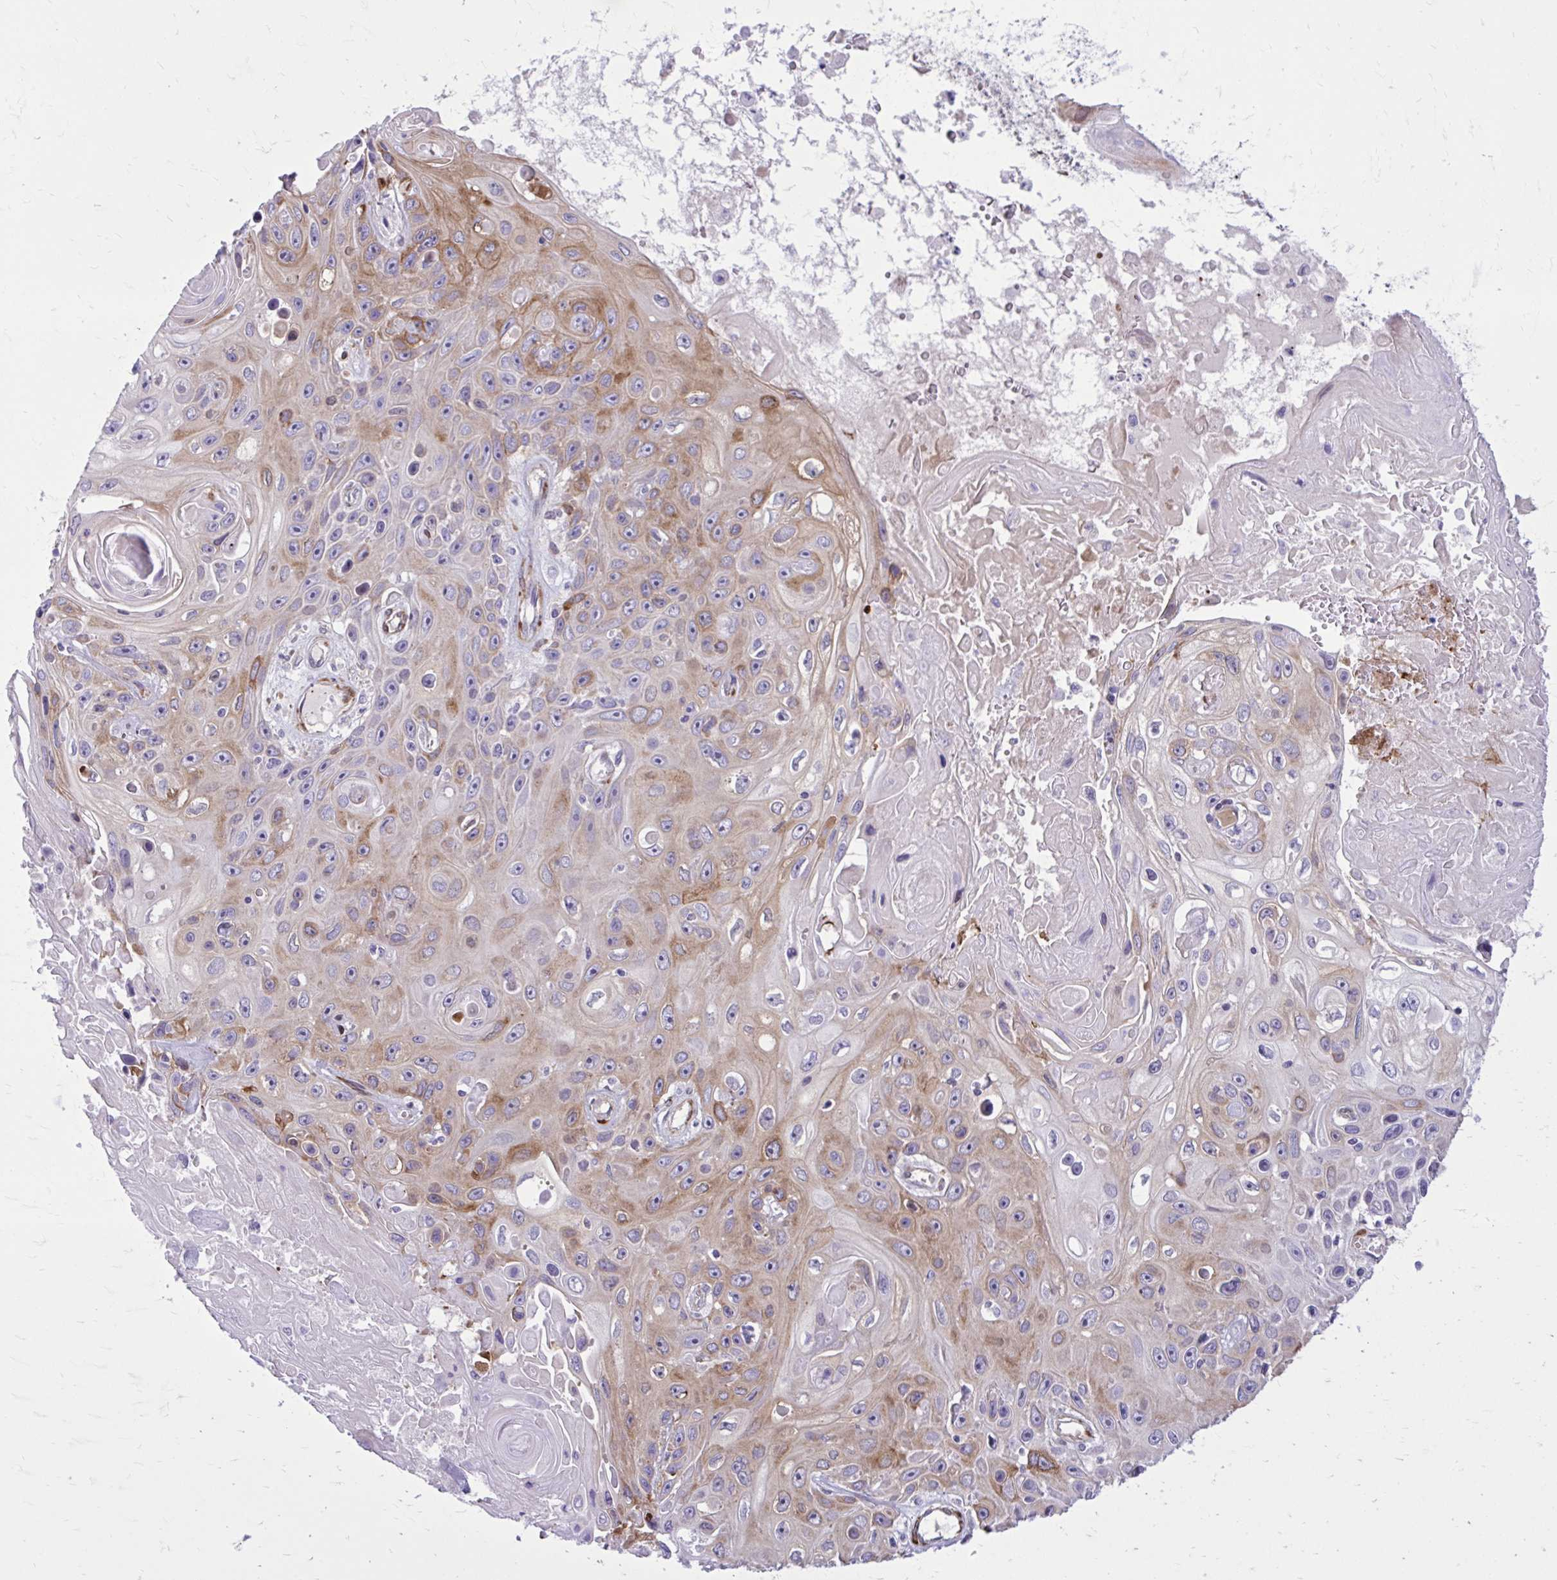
{"staining": {"intensity": "moderate", "quantity": "<25%", "location": "cytoplasmic/membranous"}, "tissue": "skin cancer", "cell_type": "Tumor cells", "image_type": "cancer", "snomed": [{"axis": "morphology", "description": "Squamous cell carcinoma, NOS"}, {"axis": "topography", "description": "Skin"}], "caption": "Immunohistochemistry (IHC) of human squamous cell carcinoma (skin) displays low levels of moderate cytoplasmic/membranous positivity in approximately <25% of tumor cells.", "gene": "BEND5", "patient": {"sex": "male", "age": 82}}